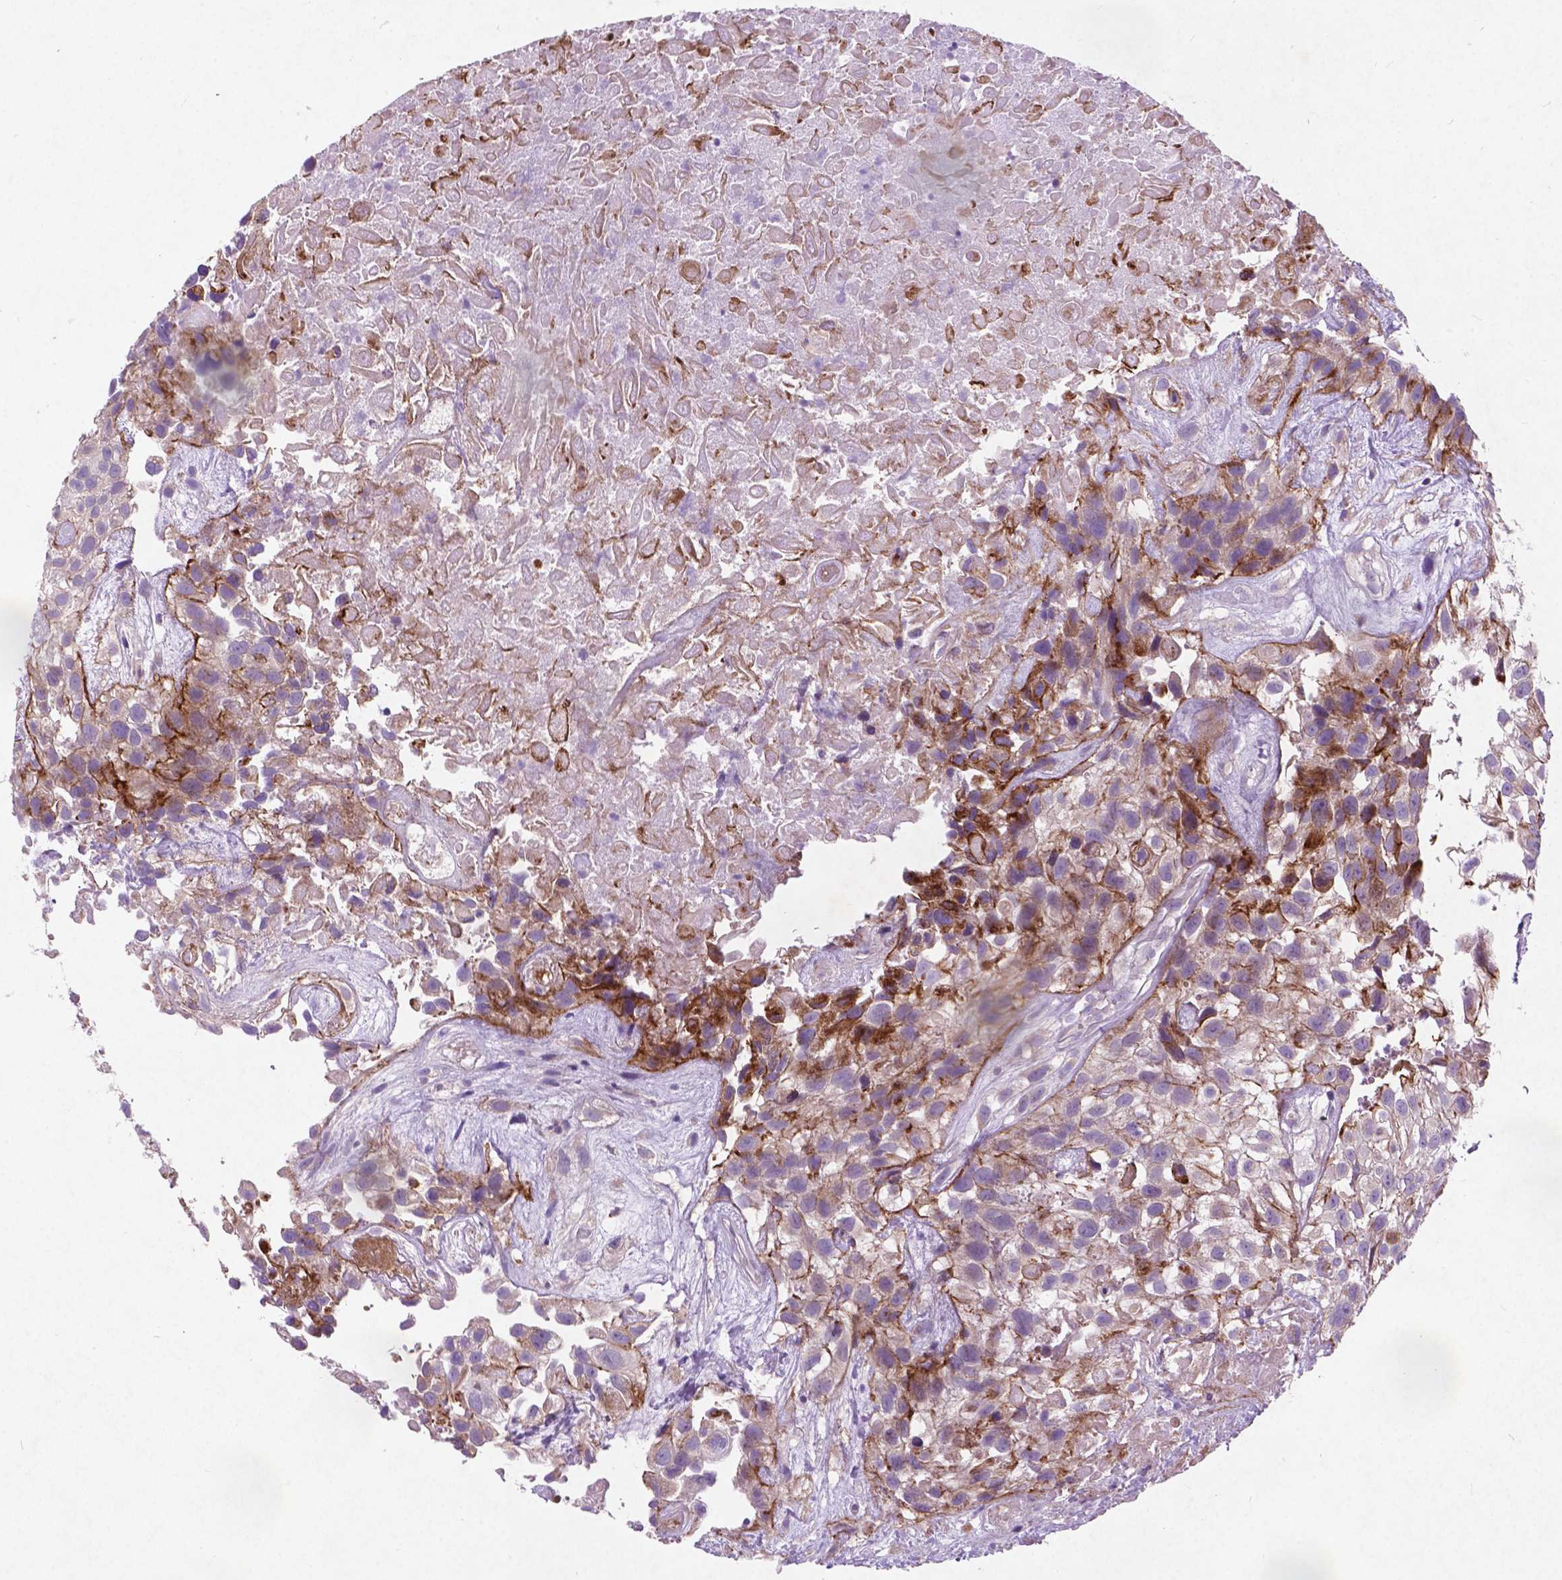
{"staining": {"intensity": "negative", "quantity": "none", "location": "none"}, "tissue": "urothelial cancer", "cell_type": "Tumor cells", "image_type": "cancer", "snomed": [{"axis": "morphology", "description": "Urothelial carcinoma, High grade"}, {"axis": "topography", "description": "Urinary bladder"}], "caption": "This is an immunohistochemistry photomicrograph of high-grade urothelial carcinoma. There is no staining in tumor cells.", "gene": "ATG4D", "patient": {"sex": "male", "age": 56}}